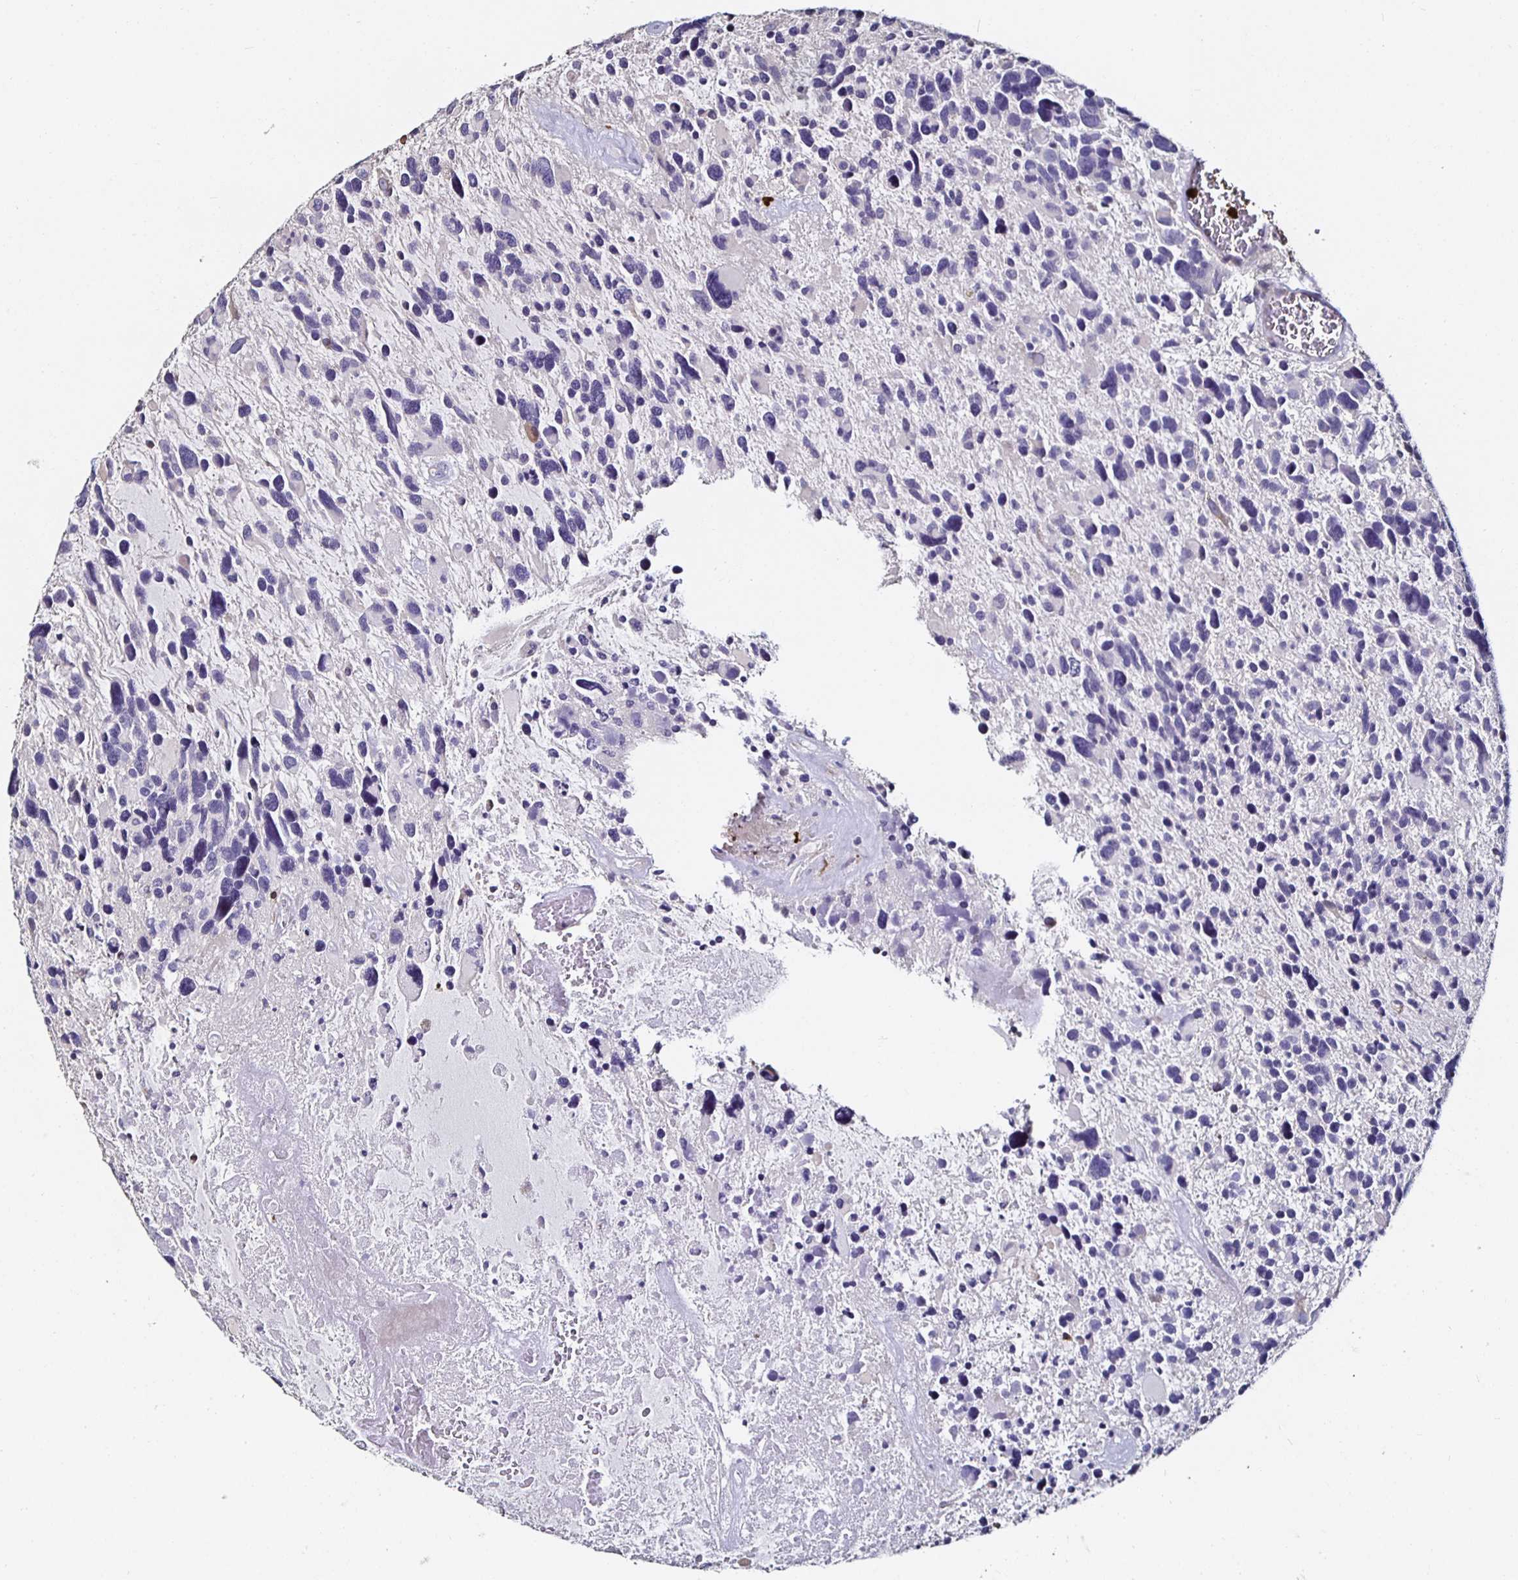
{"staining": {"intensity": "negative", "quantity": "none", "location": "none"}, "tissue": "glioma", "cell_type": "Tumor cells", "image_type": "cancer", "snomed": [{"axis": "morphology", "description": "Glioma, malignant, High grade"}, {"axis": "topography", "description": "Brain"}], "caption": "IHC of malignant glioma (high-grade) exhibits no expression in tumor cells. (DAB IHC visualized using brightfield microscopy, high magnification).", "gene": "TLR4", "patient": {"sex": "male", "age": 49}}